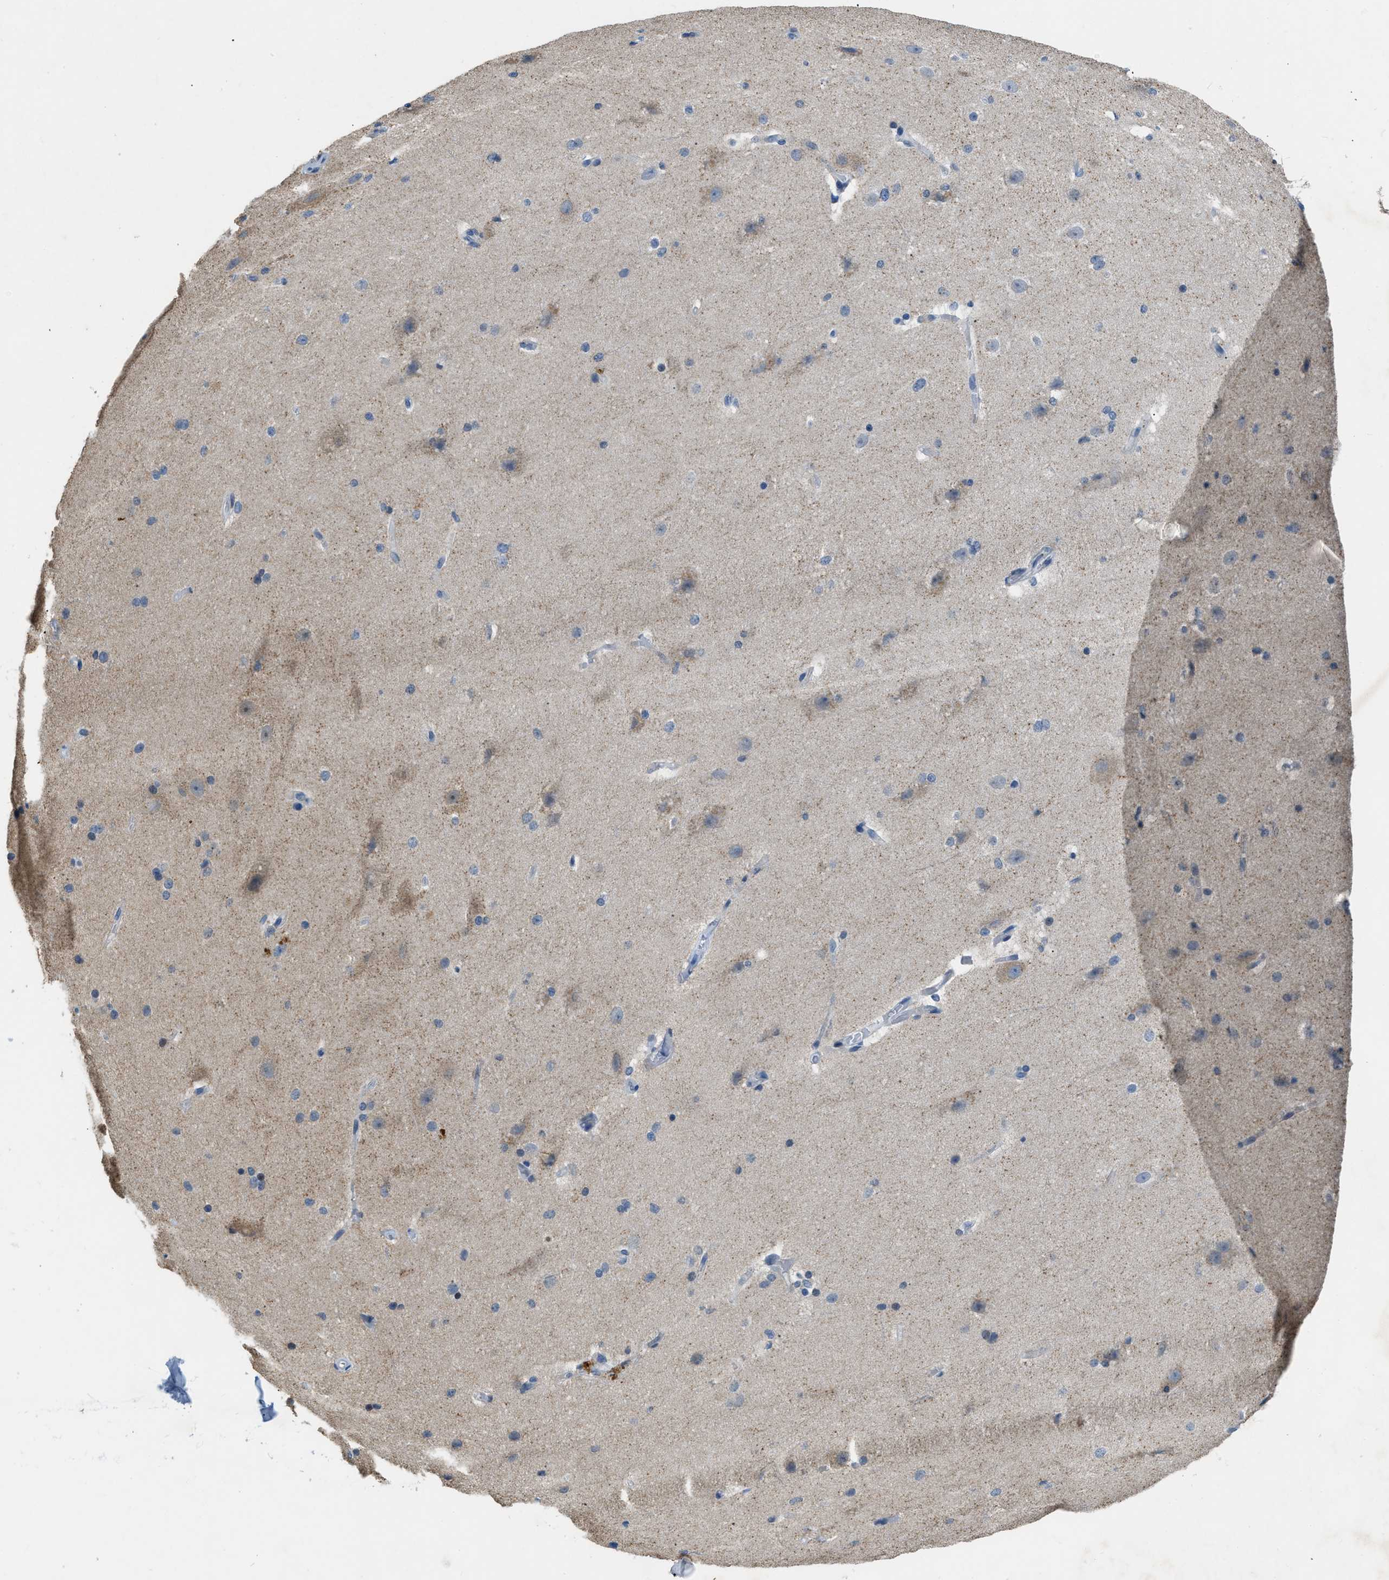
{"staining": {"intensity": "negative", "quantity": "none", "location": "none"}, "tissue": "cerebral cortex", "cell_type": "Endothelial cells", "image_type": "normal", "snomed": [{"axis": "morphology", "description": "Normal tissue, NOS"}, {"axis": "topography", "description": "Cerebral cortex"}, {"axis": "topography", "description": "Hippocampus"}], "caption": "A micrograph of cerebral cortex stained for a protein exhibits no brown staining in endothelial cells.", "gene": "TOMM34", "patient": {"sex": "female", "age": 19}}